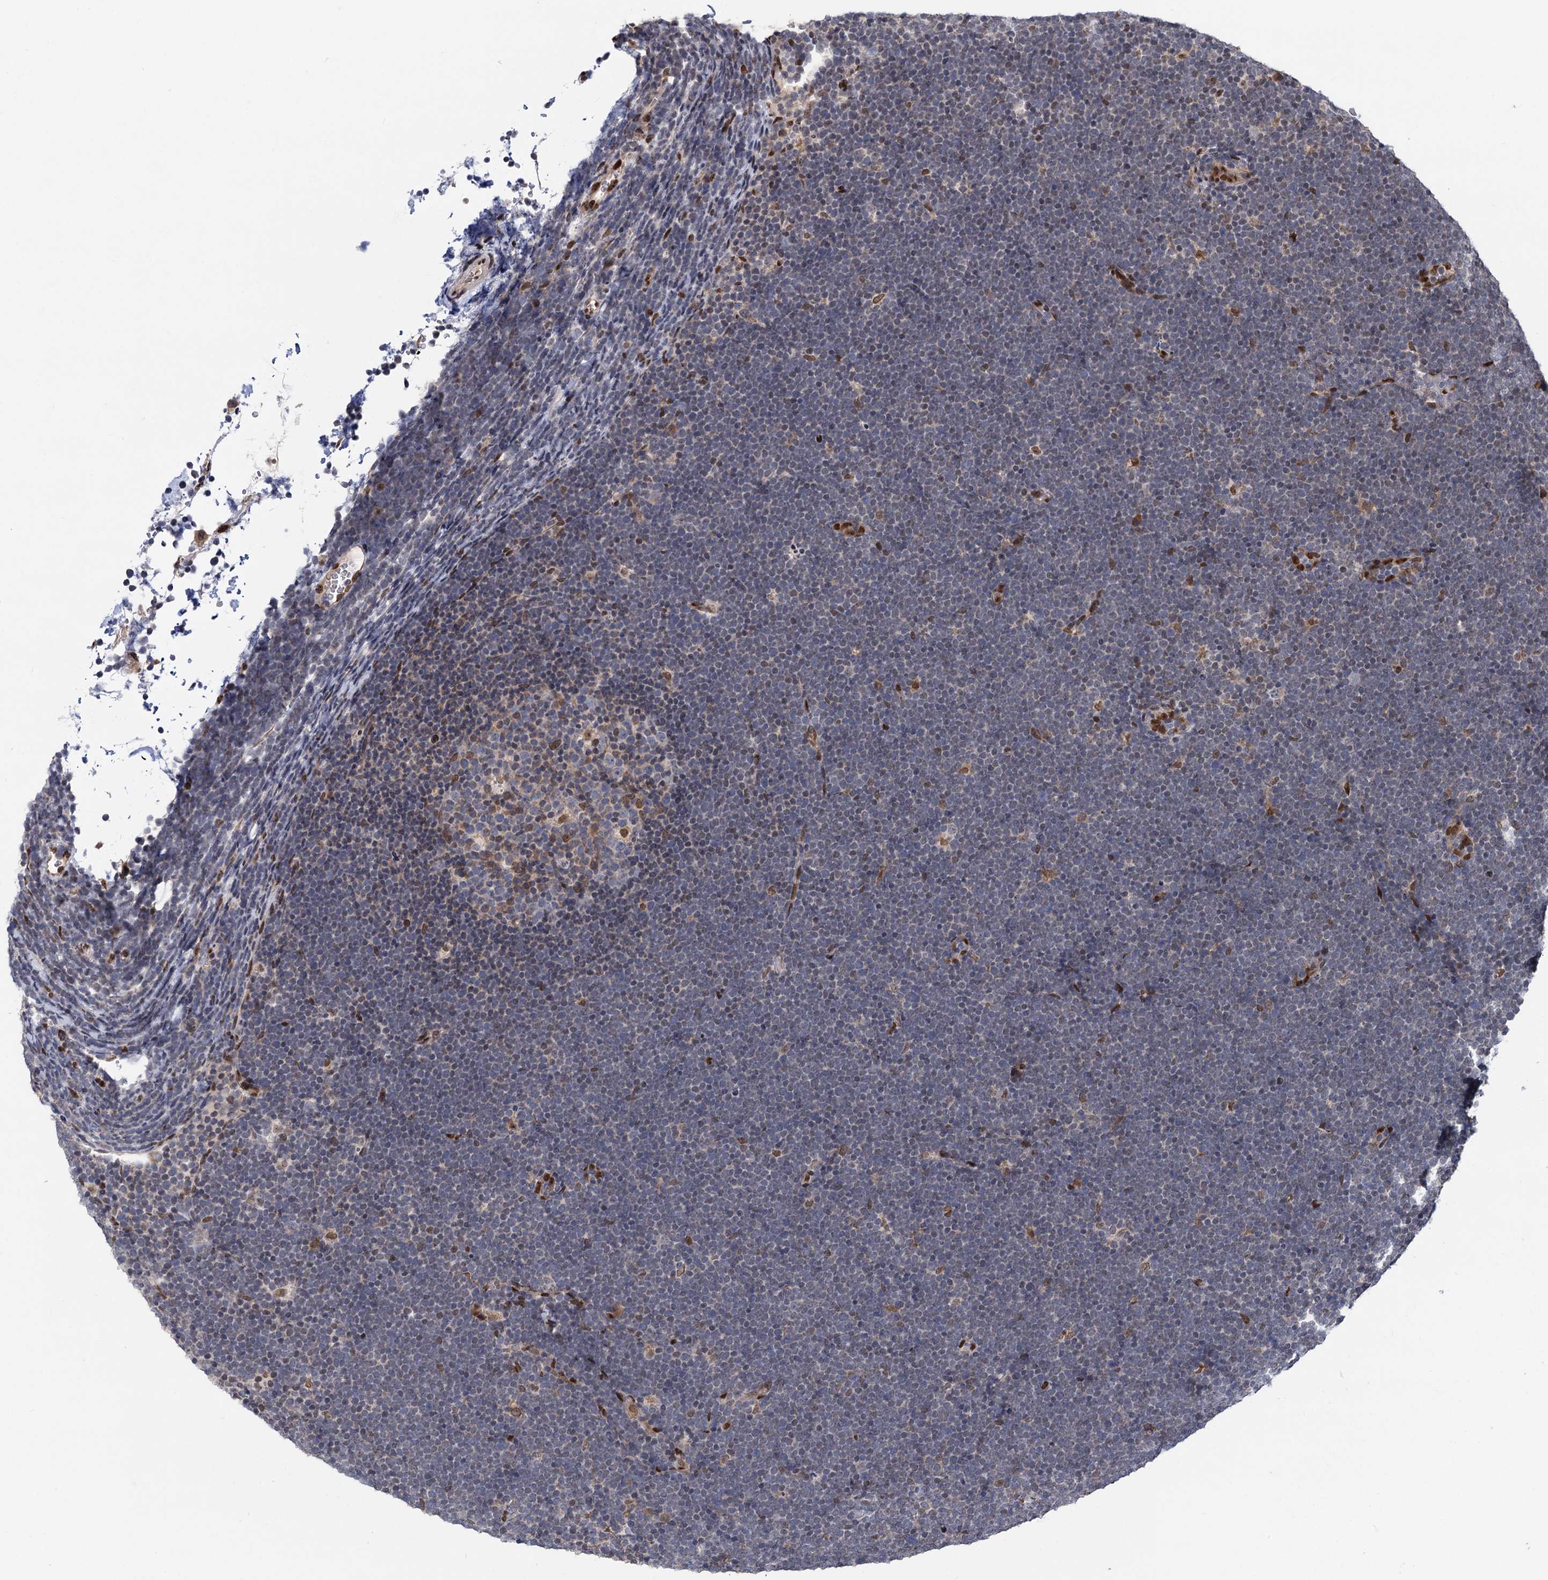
{"staining": {"intensity": "negative", "quantity": "none", "location": "none"}, "tissue": "lymphoma", "cell_type": "Tumor cells", "image_type": "cancer", "snomed": [{"axis": "morphology", "description": "Malignant lymphoma, non-Hodgkin's type, High grade"}, {"axis": "topography", "description": "Lymph node"}], "caption": "Immunohistochemistry histopathology image of human lymphoma stained for a protein (brown), which reveals no staining in tumor cells.", "gene": "MESD", "patient": {"sex": "male", "age": 13}}